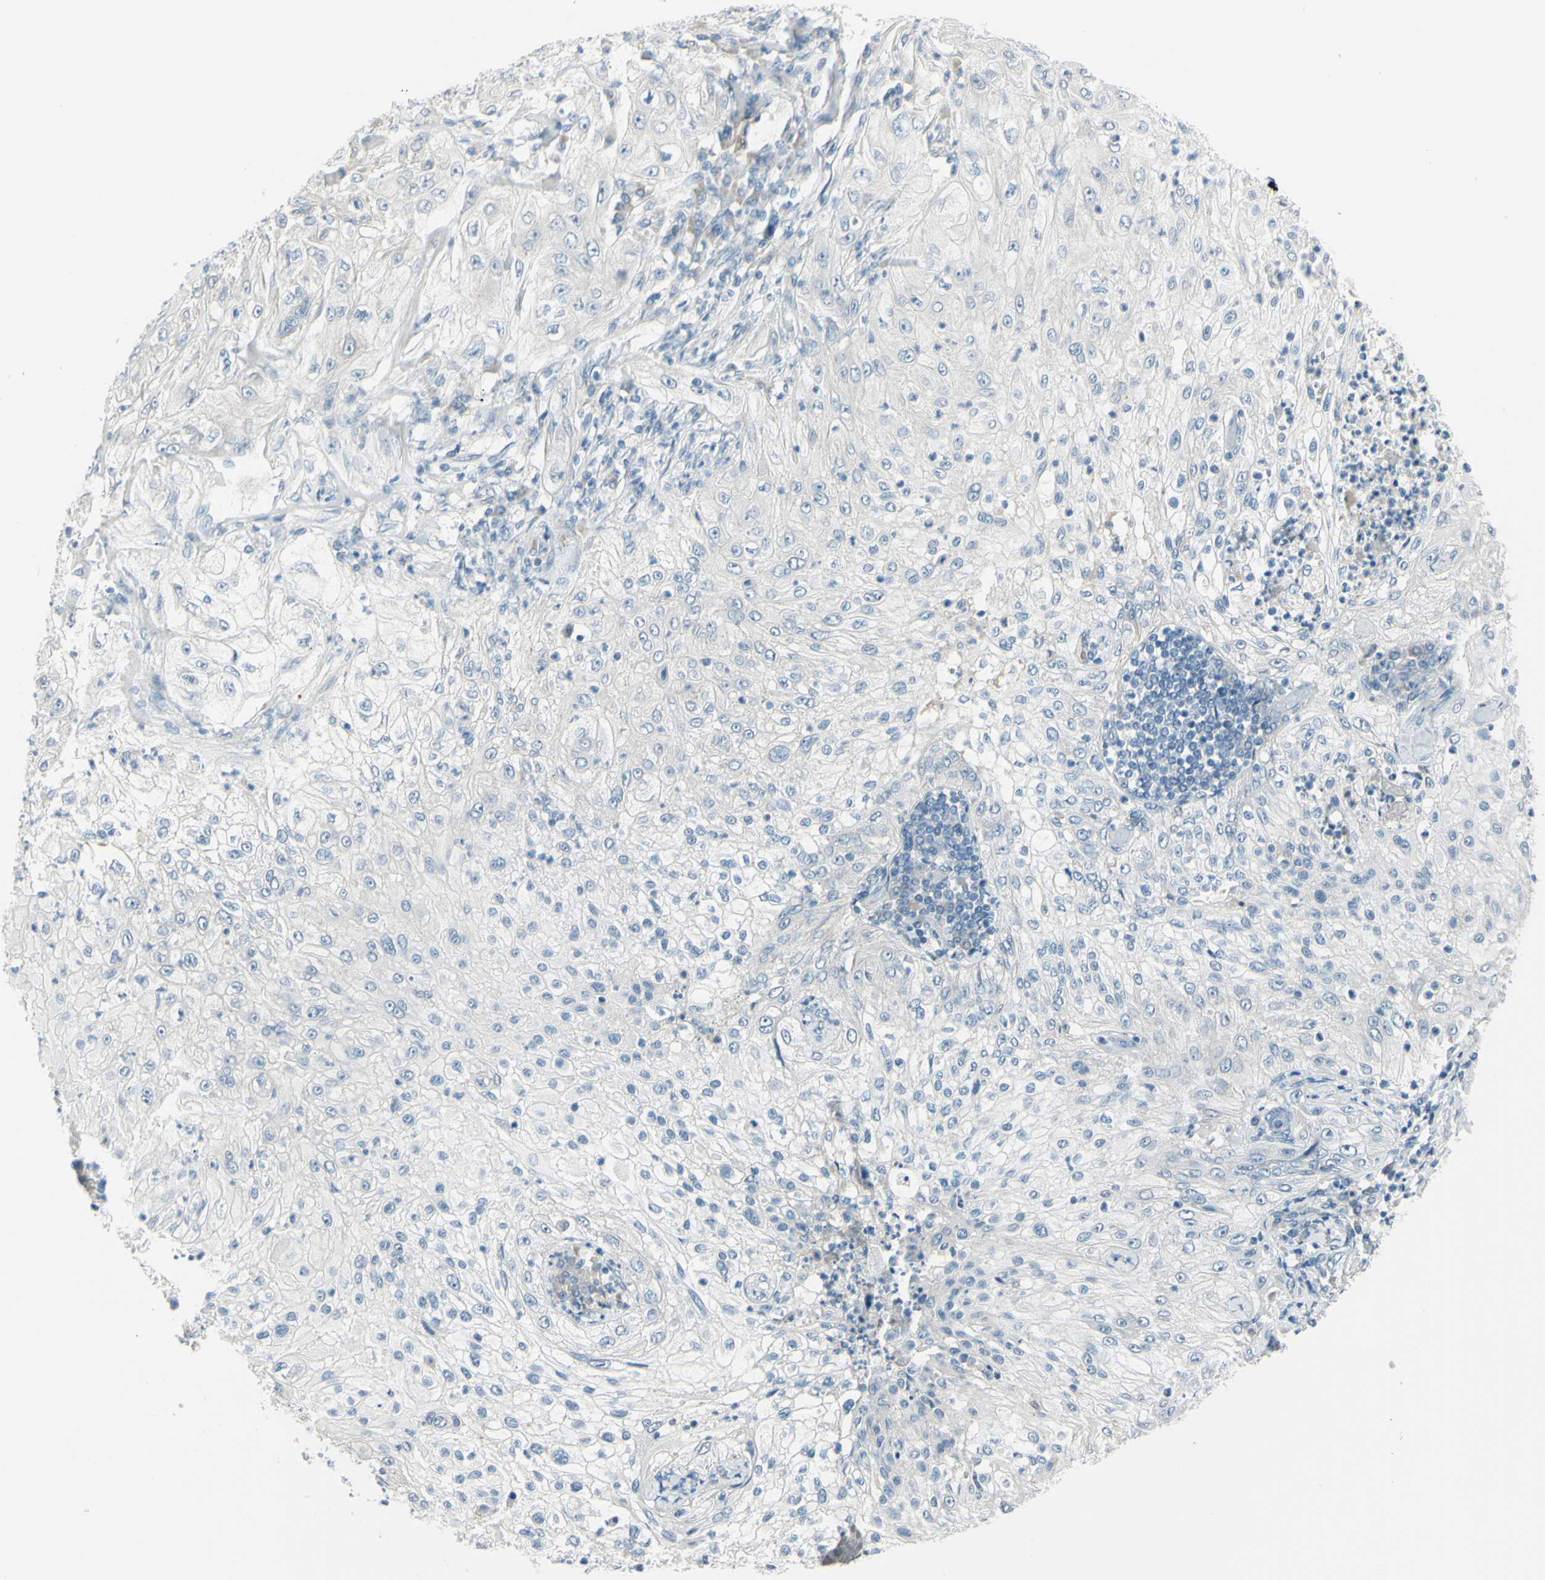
{"staining": {"intensity": "negative", "quantity": "none", "location": "none"}, "tissue": "lung cancer", "cell_type": "Tumor cells", "image_type": "cancer", "snomed": [{"axis": "morphology", "description": "Inflammation, NOS"}, {"axis": "morphology", "description": "Squamous cell carcinoma, NOS"}, {"axis": "topography", "description": "Lymph node"}, {"axis": "topography", "description": "Soft tissue"}, {"axis": "topography", "description": "Lung"}], "caption": "High magnification brightfield microscopy of lung cancer stained with DAB (3,3'-diaminobenzidine) (brown) and counterstained with hematoxylin (blue): tumor cells show no significant positivity. (DAB immunohistochemistry (IHC), high magnification).", "gene": "GPR34", "patient": {"sex": "male", "age": 66}}